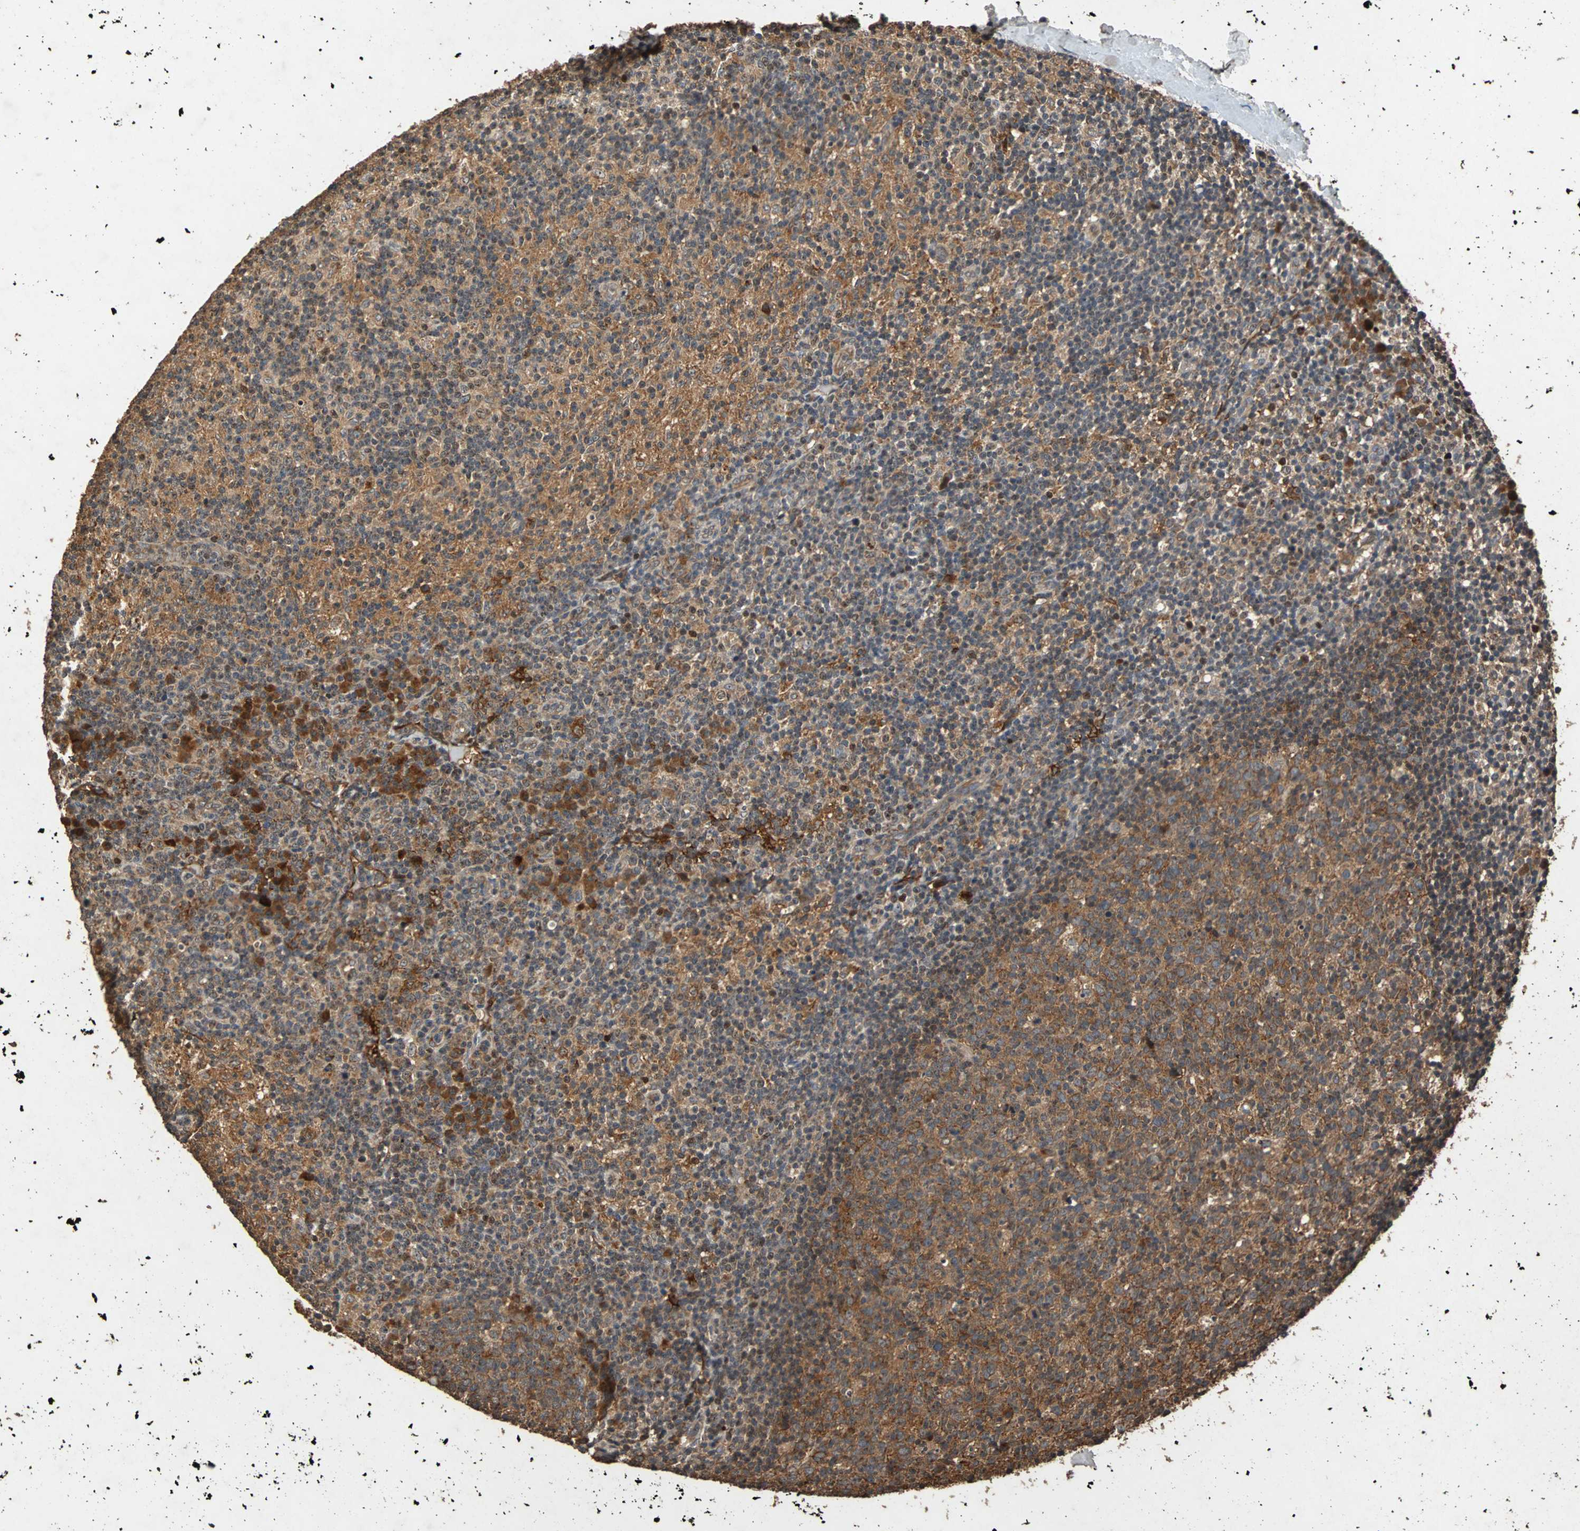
{"staining": {"intensity": "moderate", "quantity": ">75%", "location": "cytoplasmic/membranous"}, "tissue": "lymph node", "cell_type": "Germinal center cells", "image_type": "normal", "snomed": [{"axis": "morphology", "description": "Normal tissue, NOS"}, {"axis": "morphology", "description": "Inflammation, NOS"}, {"axis": "topography", "description": "Lymph node"}], "caption": "Moderate cytoplasmic/membranous positivity for a protein is identified in approximately >75% of germinal center cells of benign lymph node using IHC.", "gene": "USP31", "patient": {"sex": "male", "age": 55}}